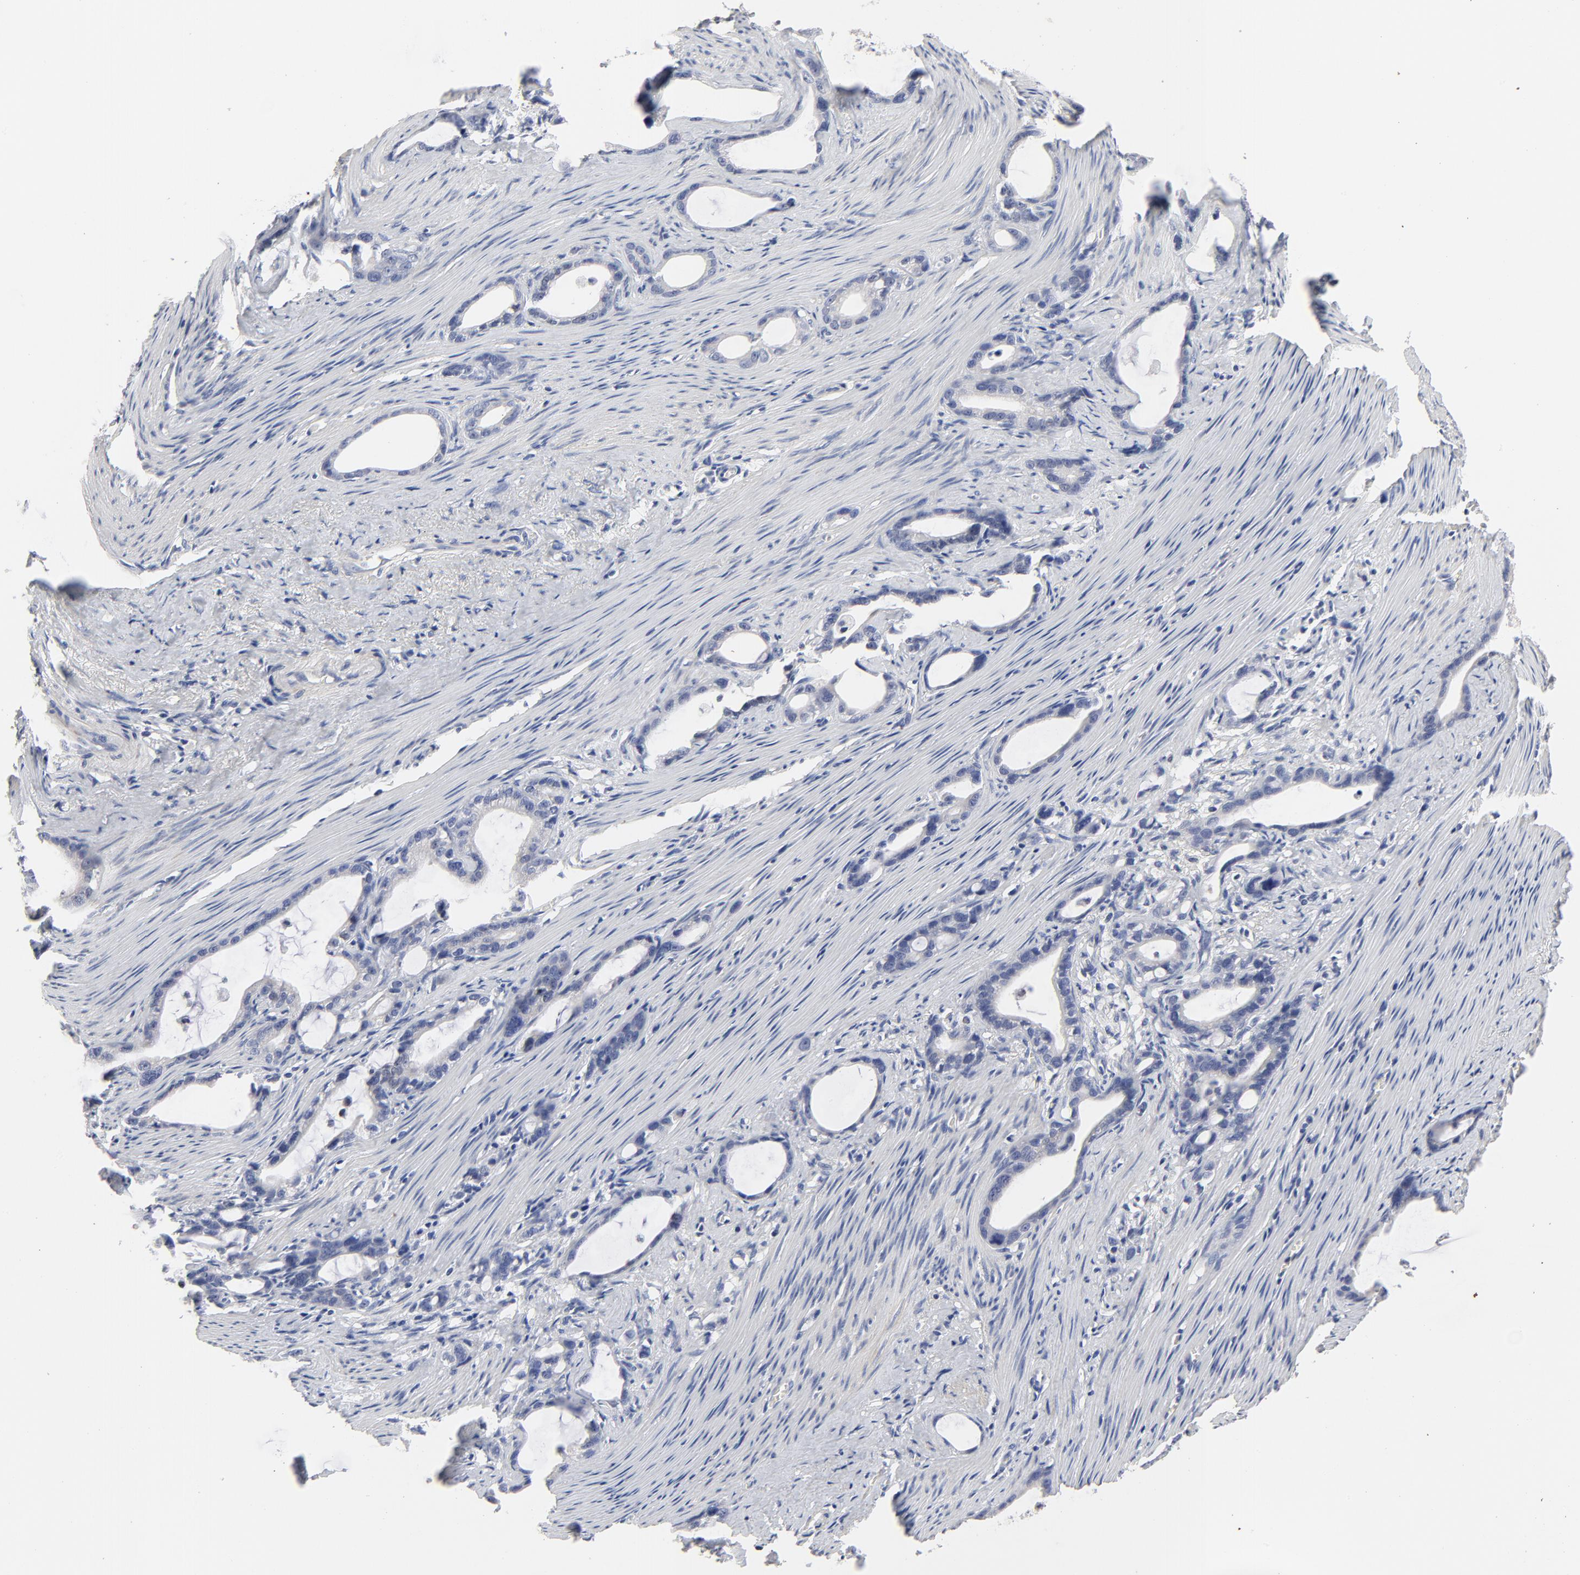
{"staining": {"intensity": "negative", "quantity": "none", "location": "none"}, "tissue": "stomach cancer", "cell_type": "Tumor cells", "image_type": "cancer", "snomed": [{"axis": "morphology", "description": "Adenocarcinoma, NOS"}, {"axis": "topography", "description": "Stomach"}], "caption": "Immunohistochemical staining of human stomach cancer displays no significant positivity in tumor cells.", "gene": "AADAC", "patient": {"sex": "female", "age": 75}}